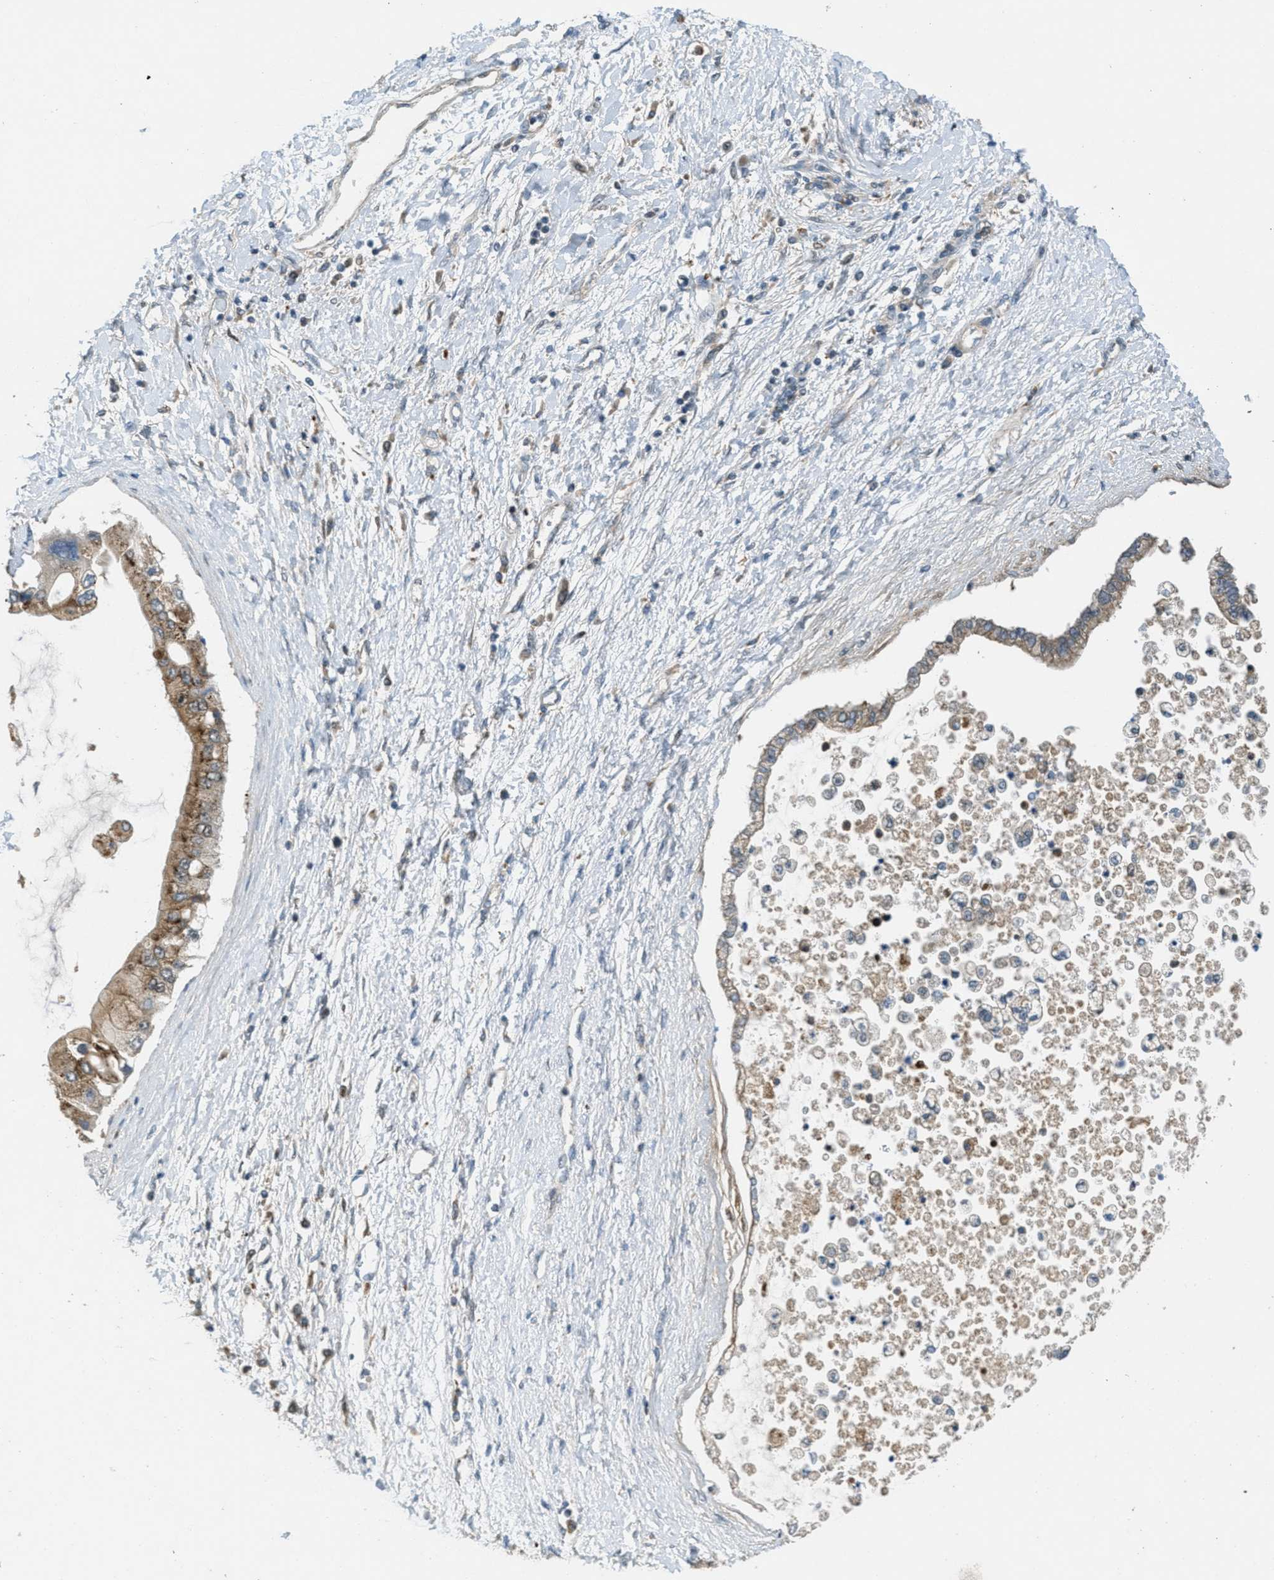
{"staining": {"intensity": "moderate", "quantity": ">75%", "location": "cytoplasmic/membranous"}, "tissue": "liver cancer", "cell_type": "Tumor cells", "image_type": "cancer", "snomed": [{"axis": "morphology", "description": "Cholangiocarcinoma"}, {"axis": "topography", "description": "Liver"}], "caption": "This image displays immunohistochemistry (IHC) staining of human liver cholangiocarcinoma, with medium moderate cytoplasmic/membranous positivity in about >75% of tumor cells.", "gene": "ADCY6", "patient": {"sex": "male", "age": 50}}